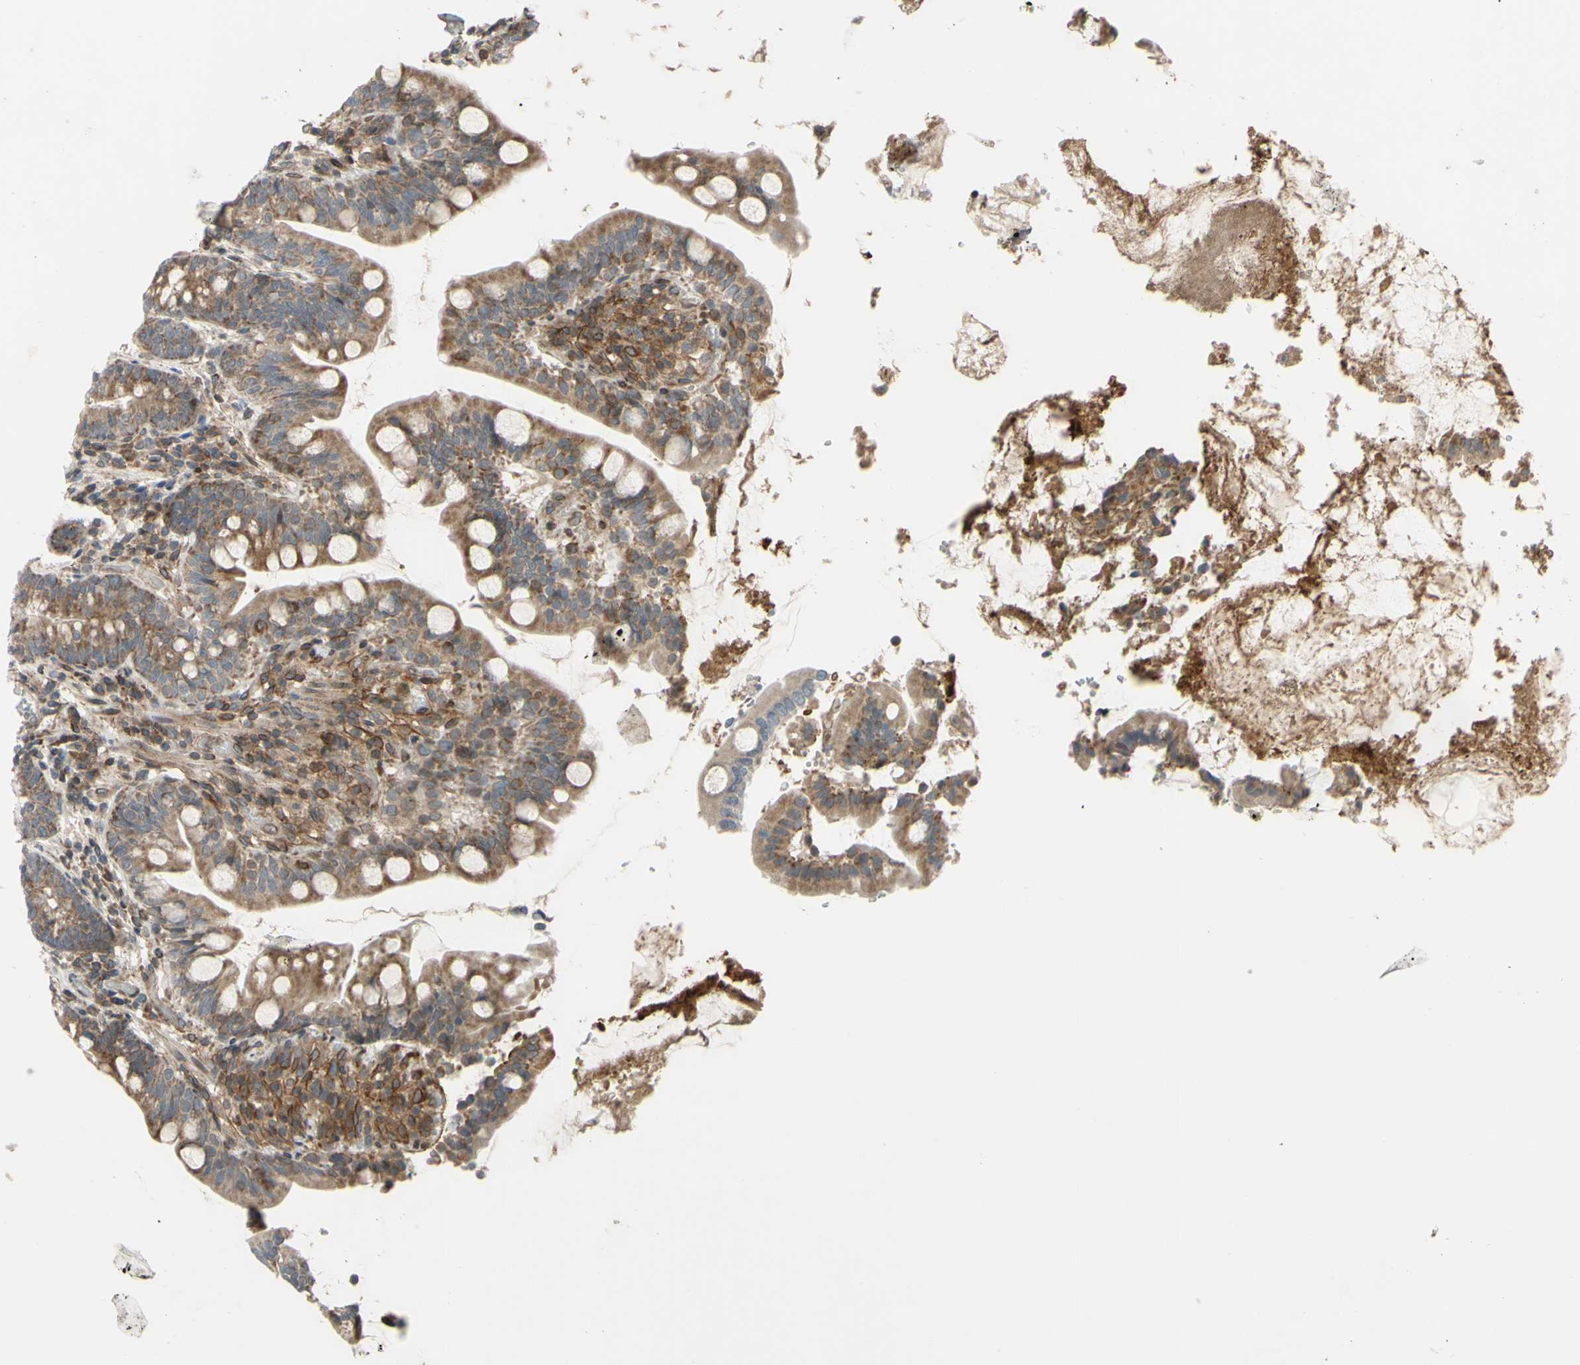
{"staining": {"intensity": "moderate", "quantity": ">75%", "location": "cytoplasmic/membranous"}, "tissue": "small intestine", "cell_type": "Glandular cells", "image_type": "normal", "snomed": [{"axis": "morphology", "description": "Normal tissue, NOS"}, {"axis": "topography", "description": "Small intestine"}], "caption": "There is medium levels of moderate cytoplasmic/membranous staining in glandular cells of unremarkable small intestine, as demonstrated by immunohistochemical staining (brown color).", "gene": "PRAF2", "patient": {"sex": "female", "age": 56}}